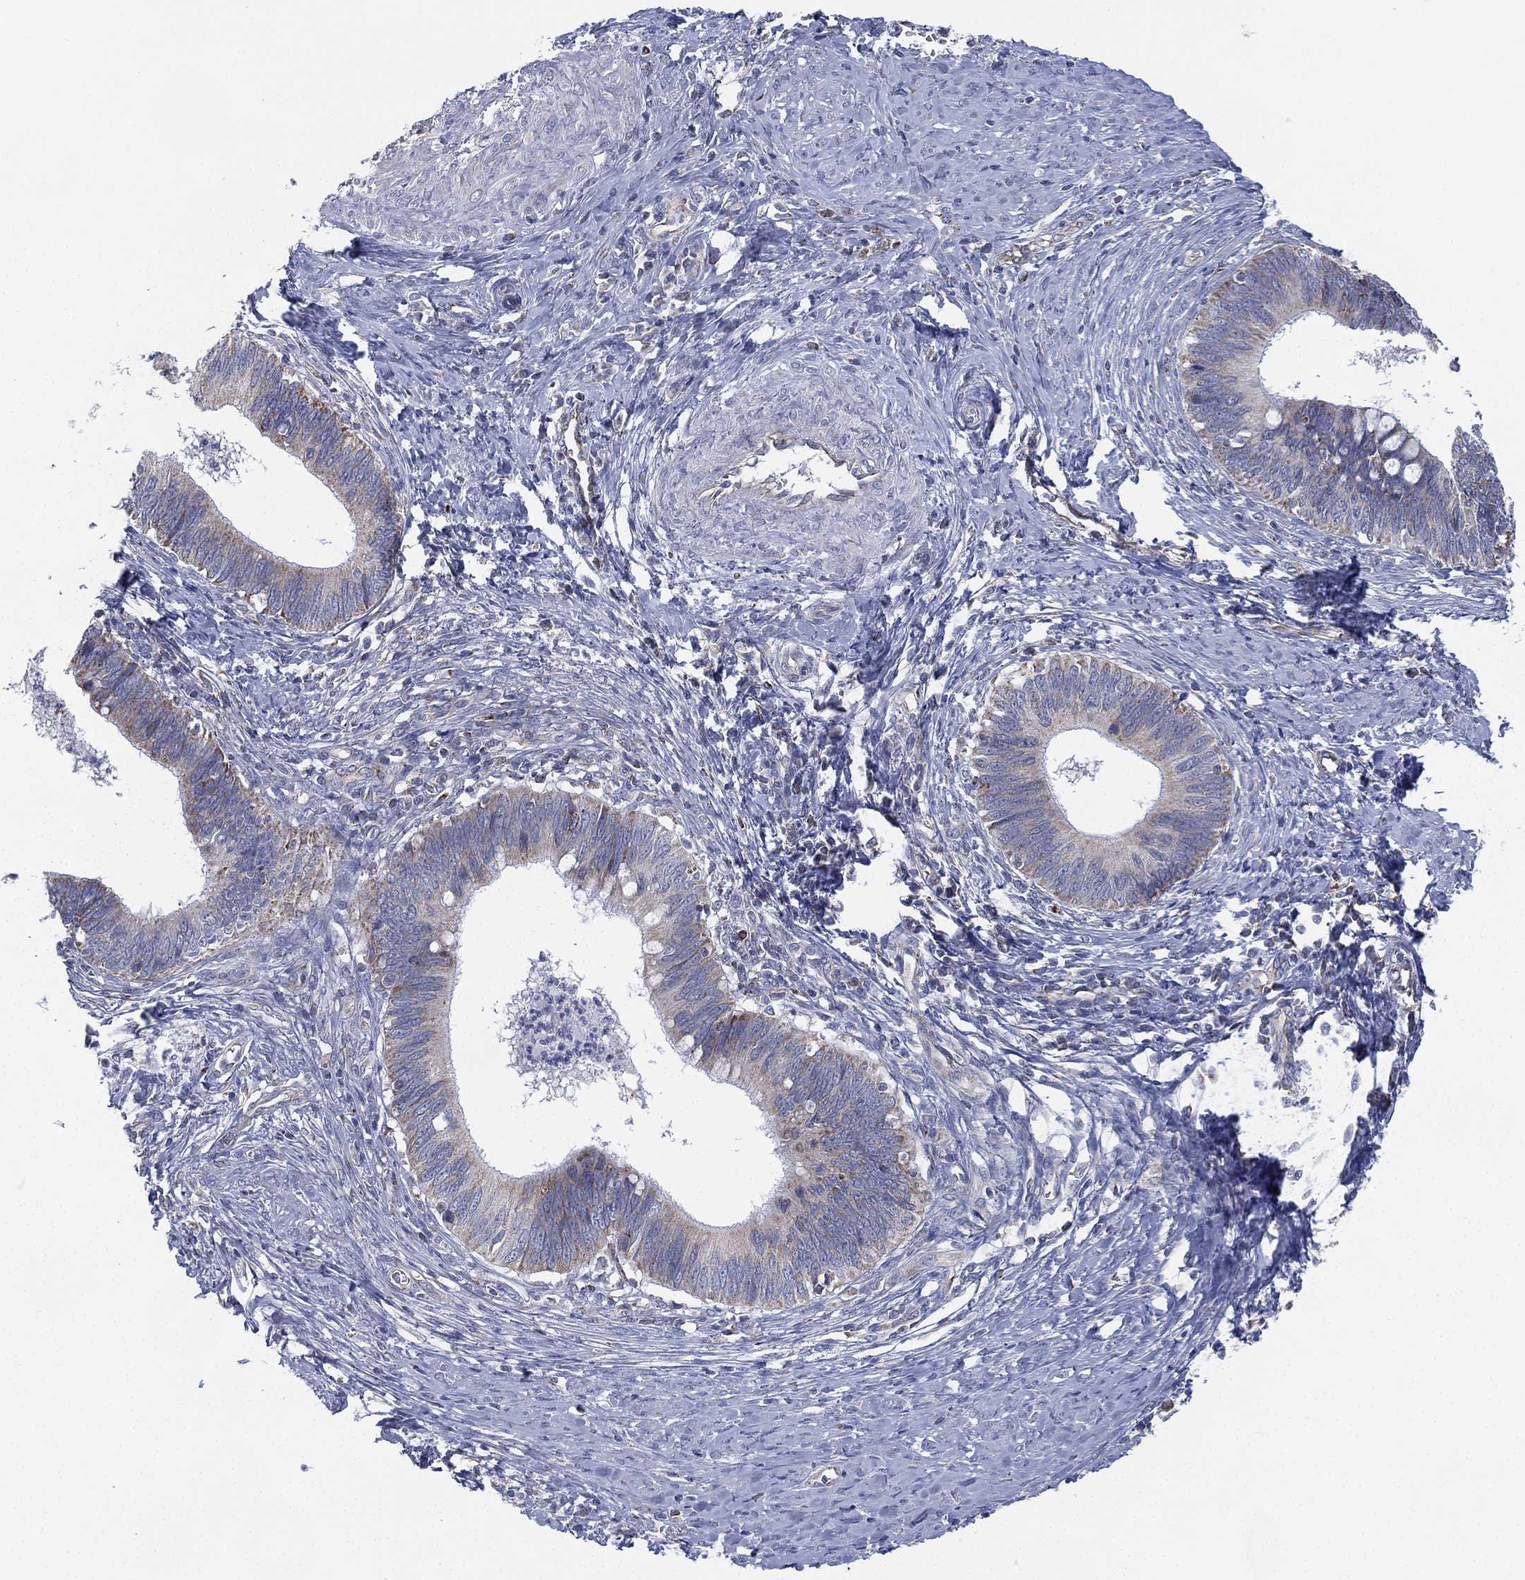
{"staining": {"intensity": "negative", "quantity": "none", "location": "none"}, "tissue": "cervical cancer", "cell_type": "Tumor cells", "image_type": "cancer", "snomed": [{"axis": "morphology", "description": "Adenocarcinoma, NOS"}, {"axis": "topography", "description": "Cervix"}], "caption": "Adenocarcinoma (cervical) was stained to show a protein in brown. There is no significant positivity in tumor cells. (DAB IHC, high magnification).", "gene": "INA", "patient": {"sex": "female", "age": 42}}